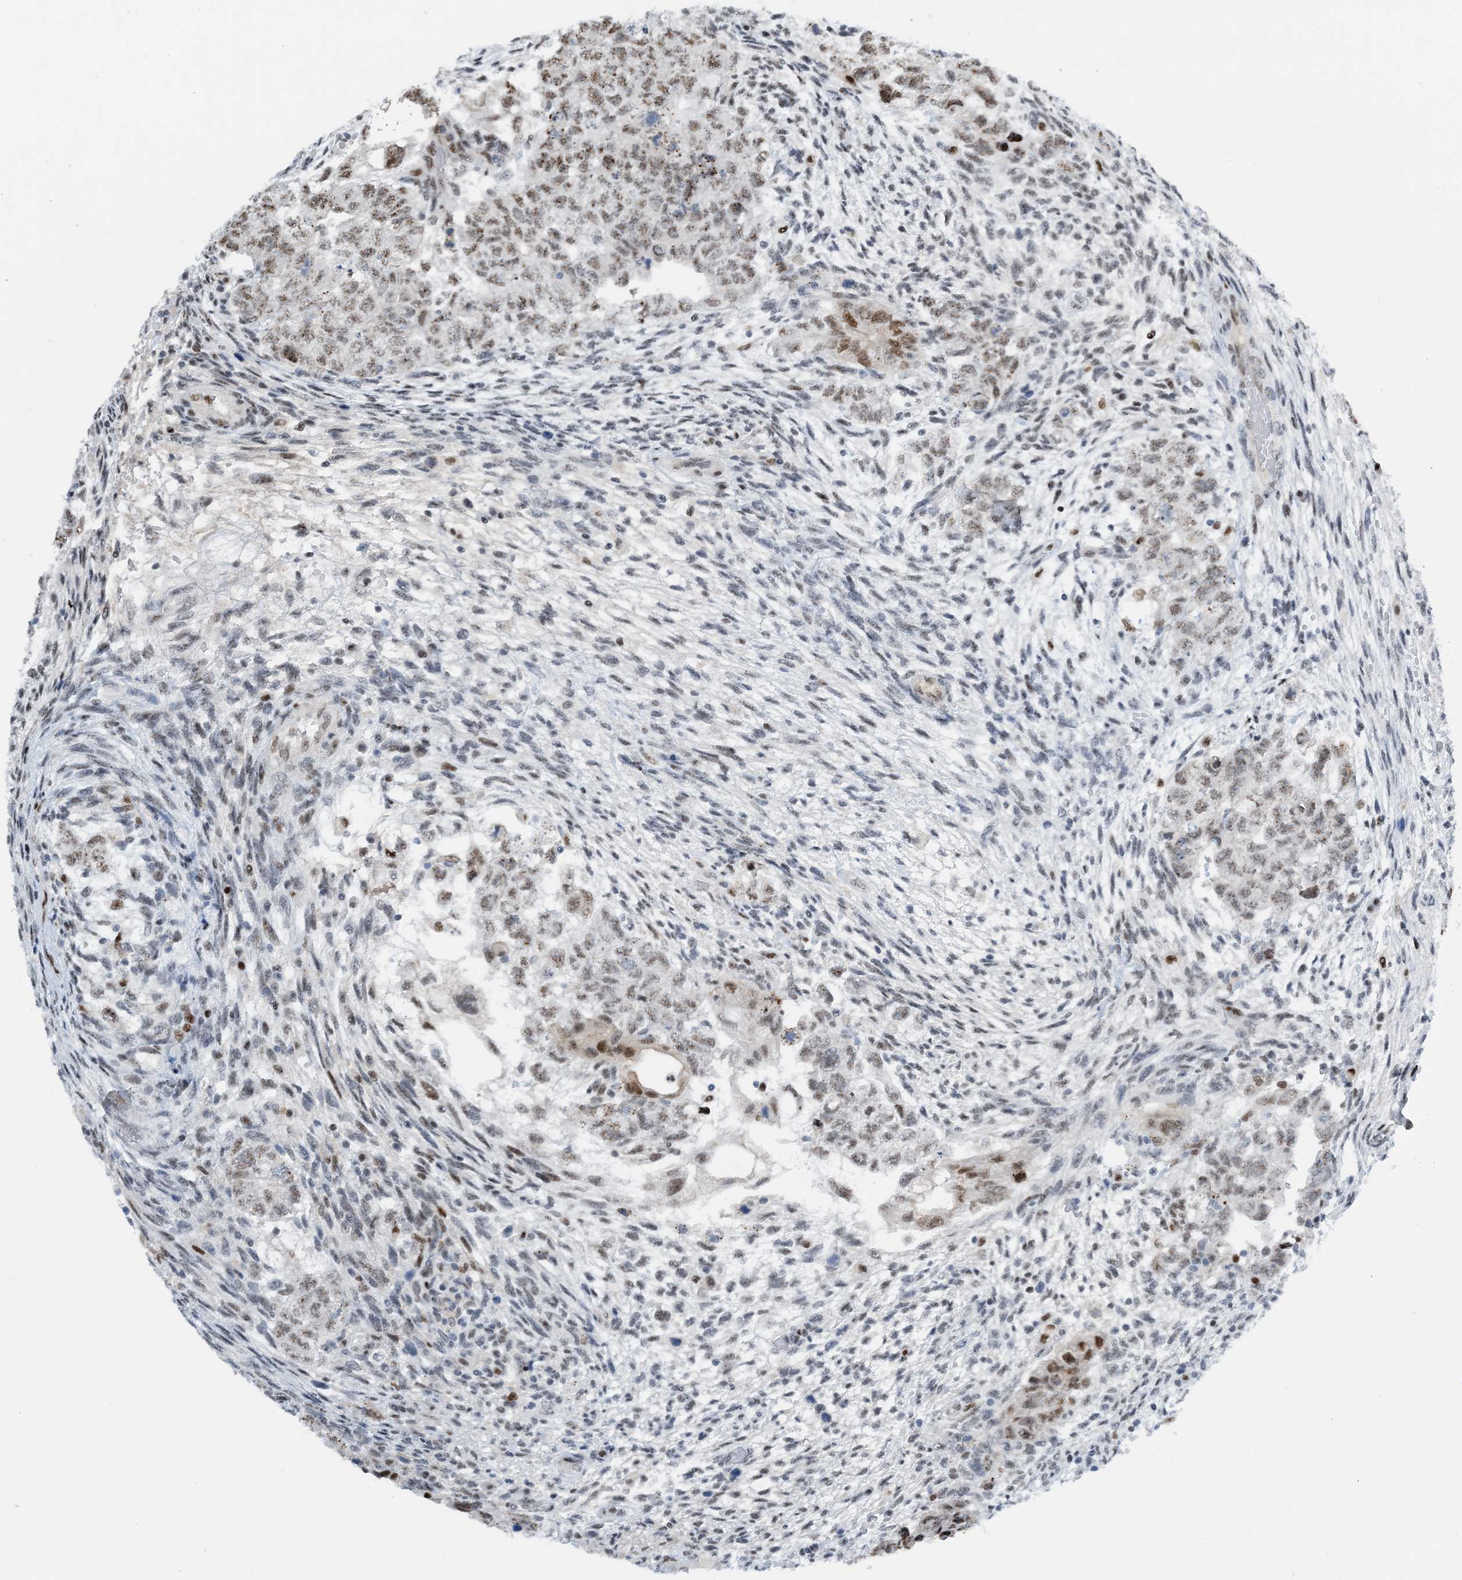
{"staining": {"intensity": "moderate", "quantity": "25%-75%", "location": "nuclear"}, "tissue": "testis cancer", "cell_type": "Tumor cells", "image_type": "cancer", "snomed": [{"axis": "morphology", "description": "Carcinoma, Embryonal, NOS"}, {"axis": "topography", "description": "Testis"}], "caption": "Approximately 25%-75% of tumor cells in human testis cancer demonstrate moderate nuclear protein staining as visualized by brown immunohistochemical staining.", "gene": "HEMK1", "patient": {"sex": "male", "age": 36}}